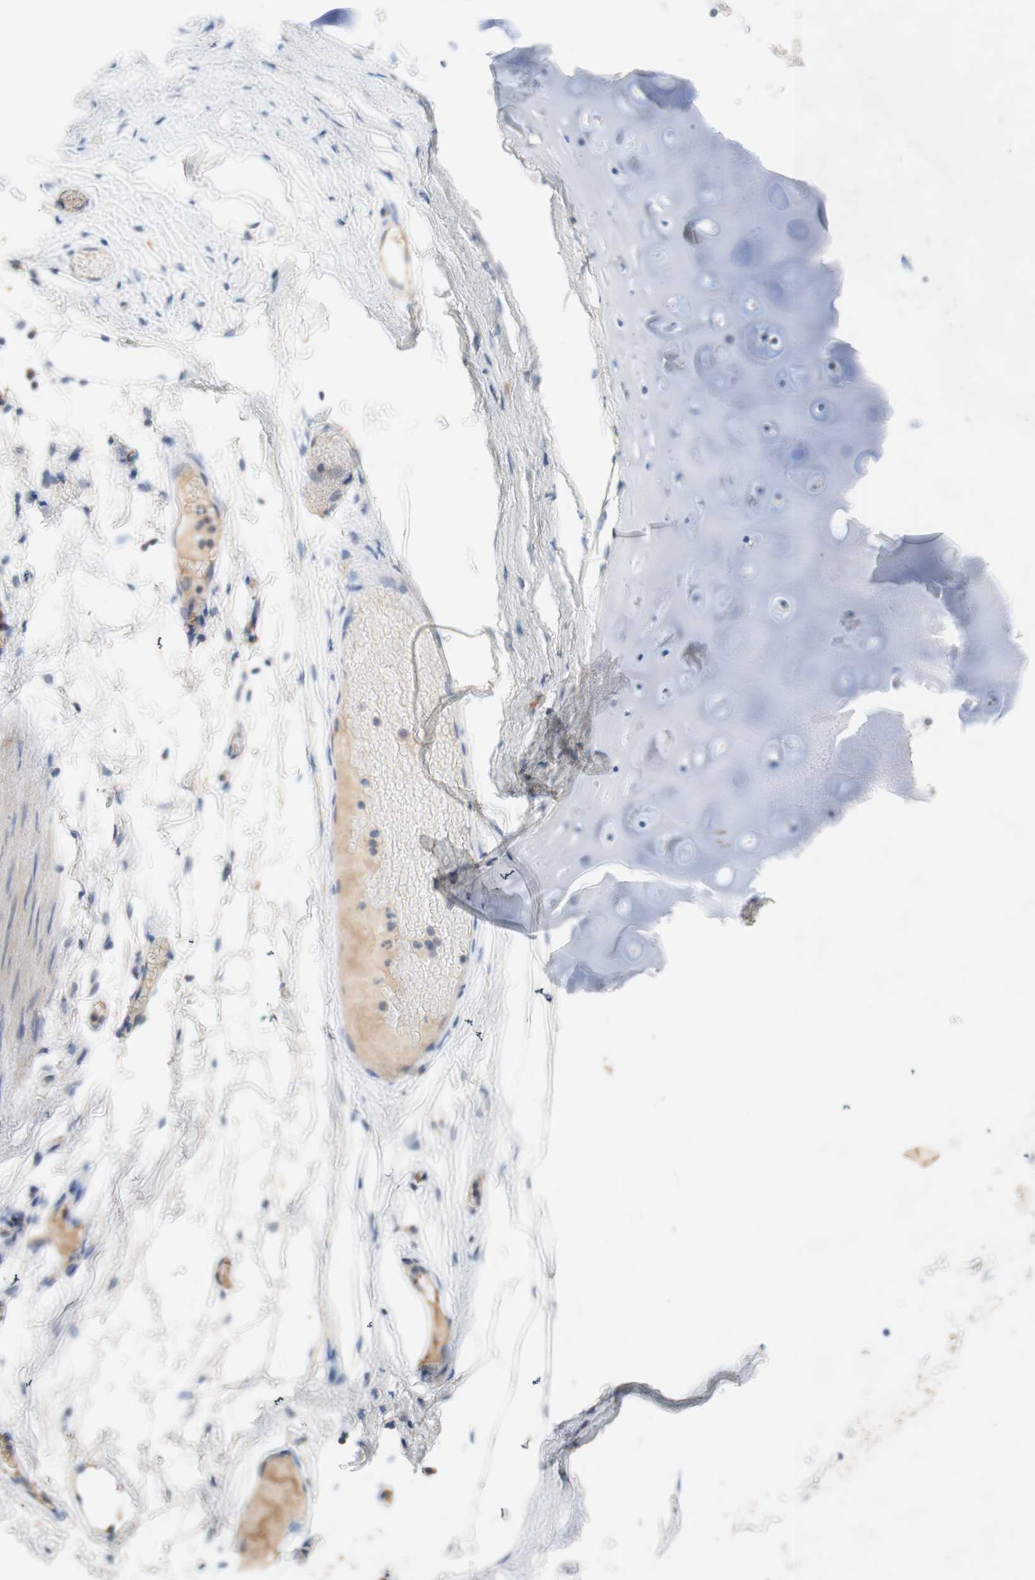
{"staining": {"intensity": "negative", "quantity": "none", "location": "none"}, "tissue": "adipose tissue", "cell_type": "Adipocytes", "image_type": "normal", "snomed": [{"axis": "morphology", "description": "Normal tissue, NOS"}, {"axis": "topography", "description": "Bronchus"}], "caption": "An image of human adipose tissue is negative for staining in adipocytes. (Stains: DAB IHC with hematoxylin counter stain, Microscopy: brightfield microscopy at high magnification).", "gene": "PACSIN1", "patient": {"sex": "female", "age": 73}}